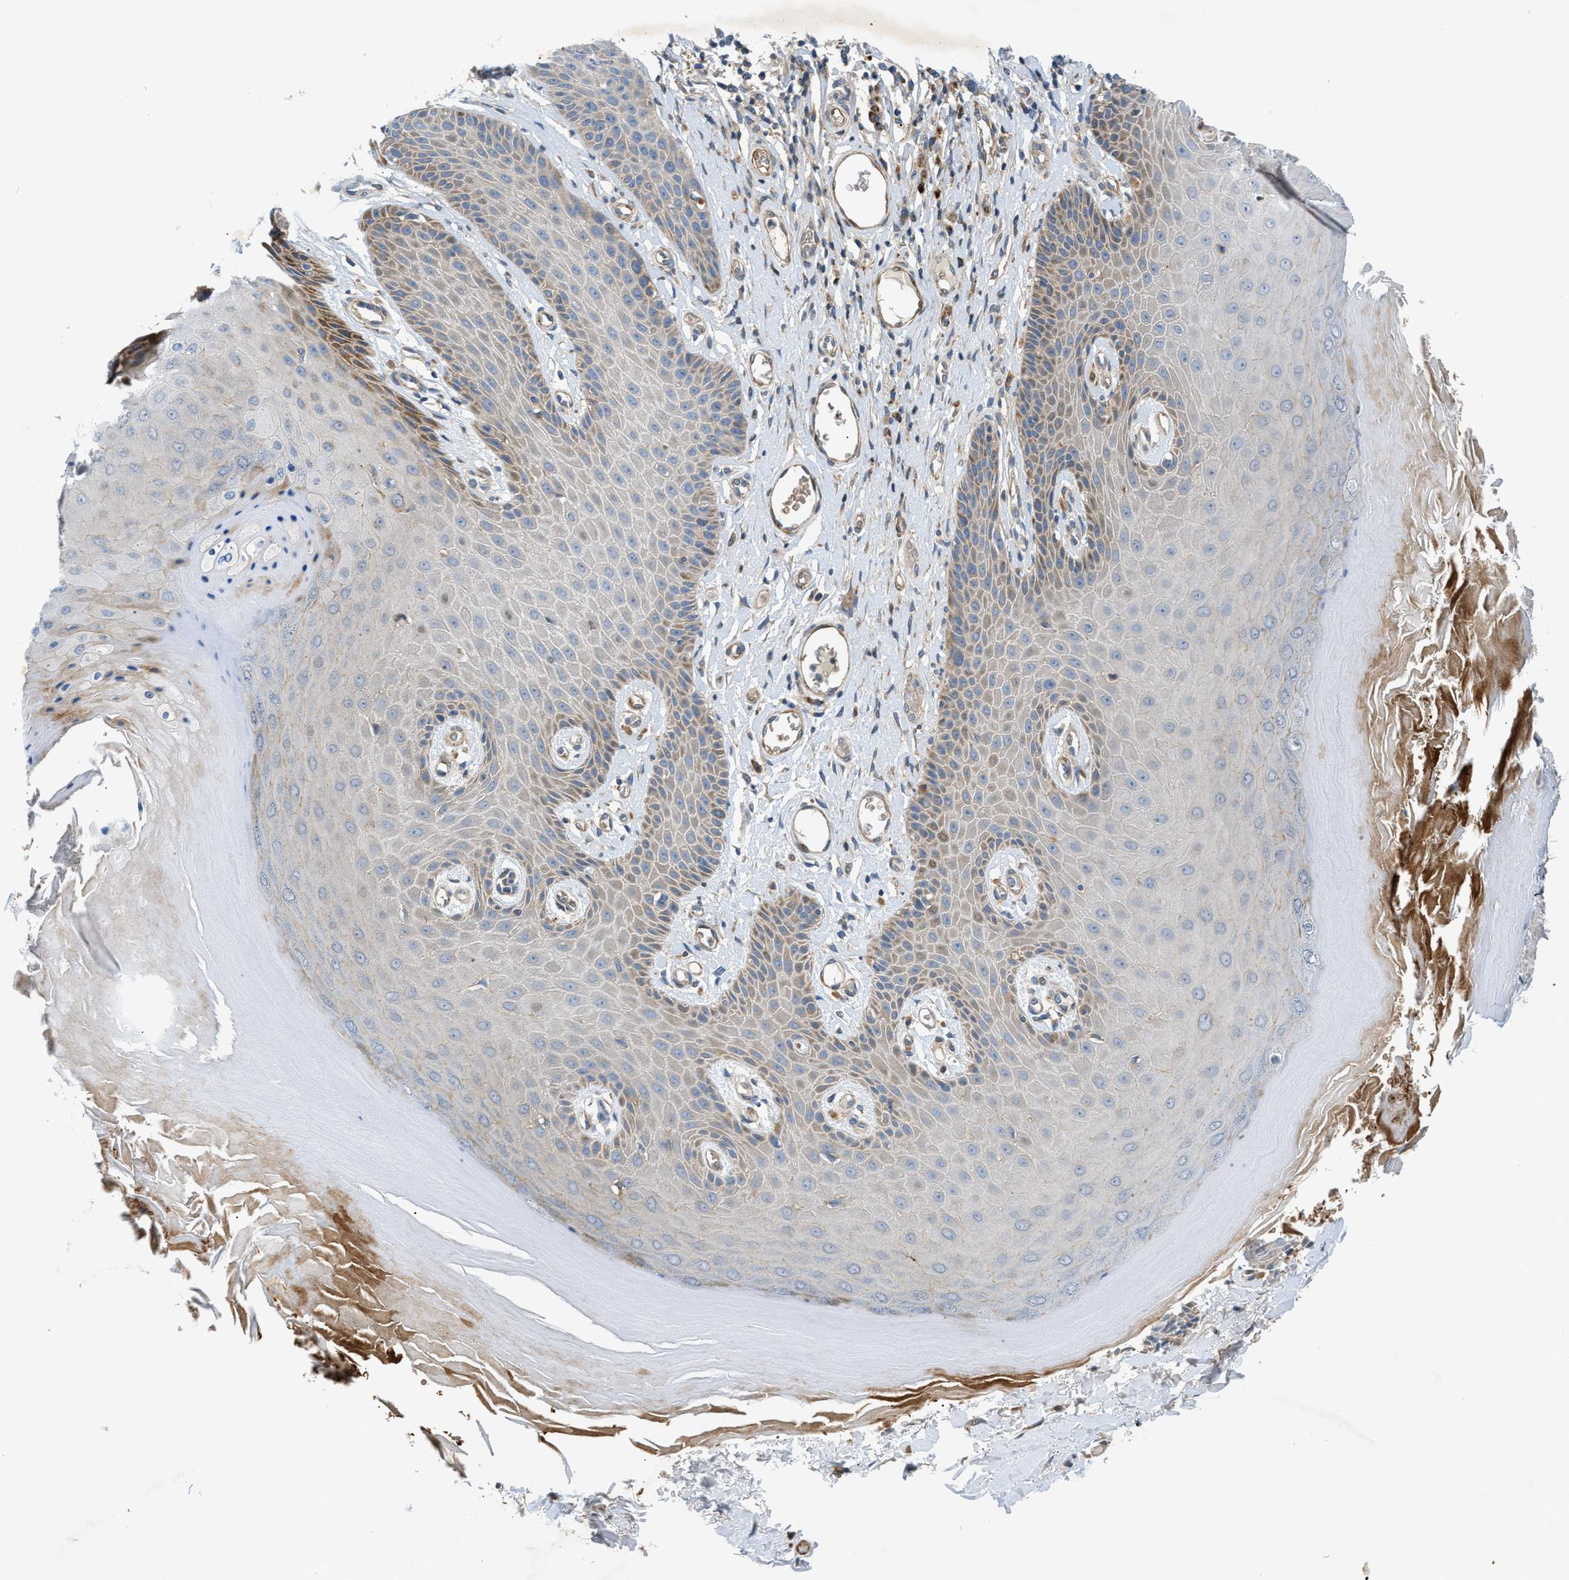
{"staining": {"intensity": "weak", "quantity": "25%-75%", "location": "cytoplasmic/membranous"}, "tissue": "skin", "cell_type": "Epidermal cells", "image_type": "normal", "snomed": [{"axis": "morphology", "description": "Normal tissue, NOS"}, {"axis": "topography", "description": "Vulva"}], "caption": "DAB (3,3'-diaminobenzidine) immunohistochemical staining of unremarkable human skin reveals weak cytoplasmic/membranous protein expression in approximately 25%-75% of epidermal cells. The staining was performed using DAB (3,3'-diaminobenzidine), with brown indicating positive protein expression. Nuclei are stained blue with hematoxylin.", "gene": "DHODH", "patient": {"sex": "female", "age": 73}}